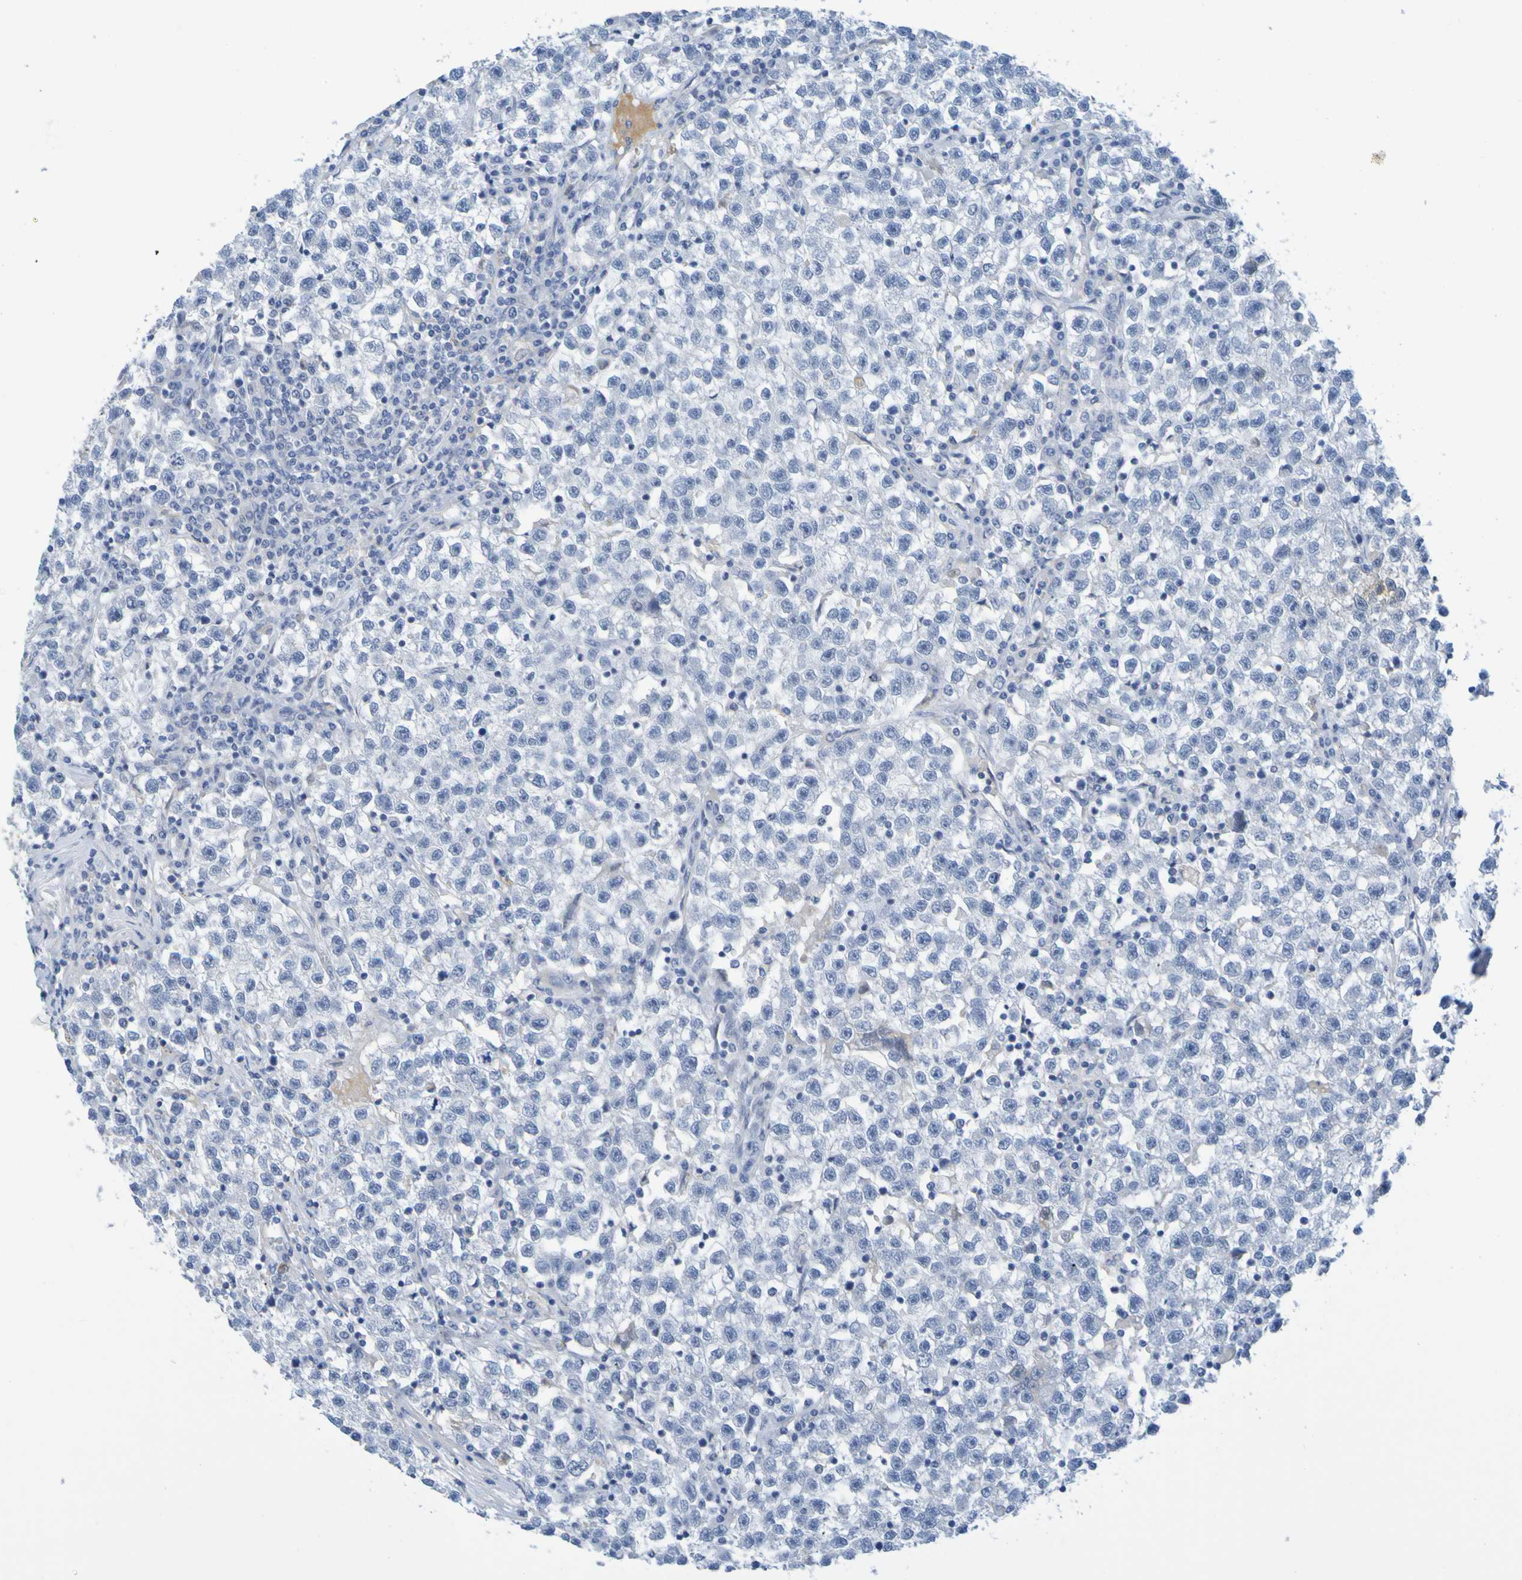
{"staining": {"intensity": "negative", "quantity": "none", "location": "none"}, "tissue": "testis cancer", "cell_type": "Tumor cells", "image_type": "cancer", "snomed": [{"axis": "morphology", "description": "Seminoma, NOS"}, {"axis": "topography", "description": "Testis"}], "caption": "Histopathology image shows no significant protein staining in tumor cells of testis cancer (seminoma).", "gene": "IL10", "patient": {"sex": "male", "age": 22}}